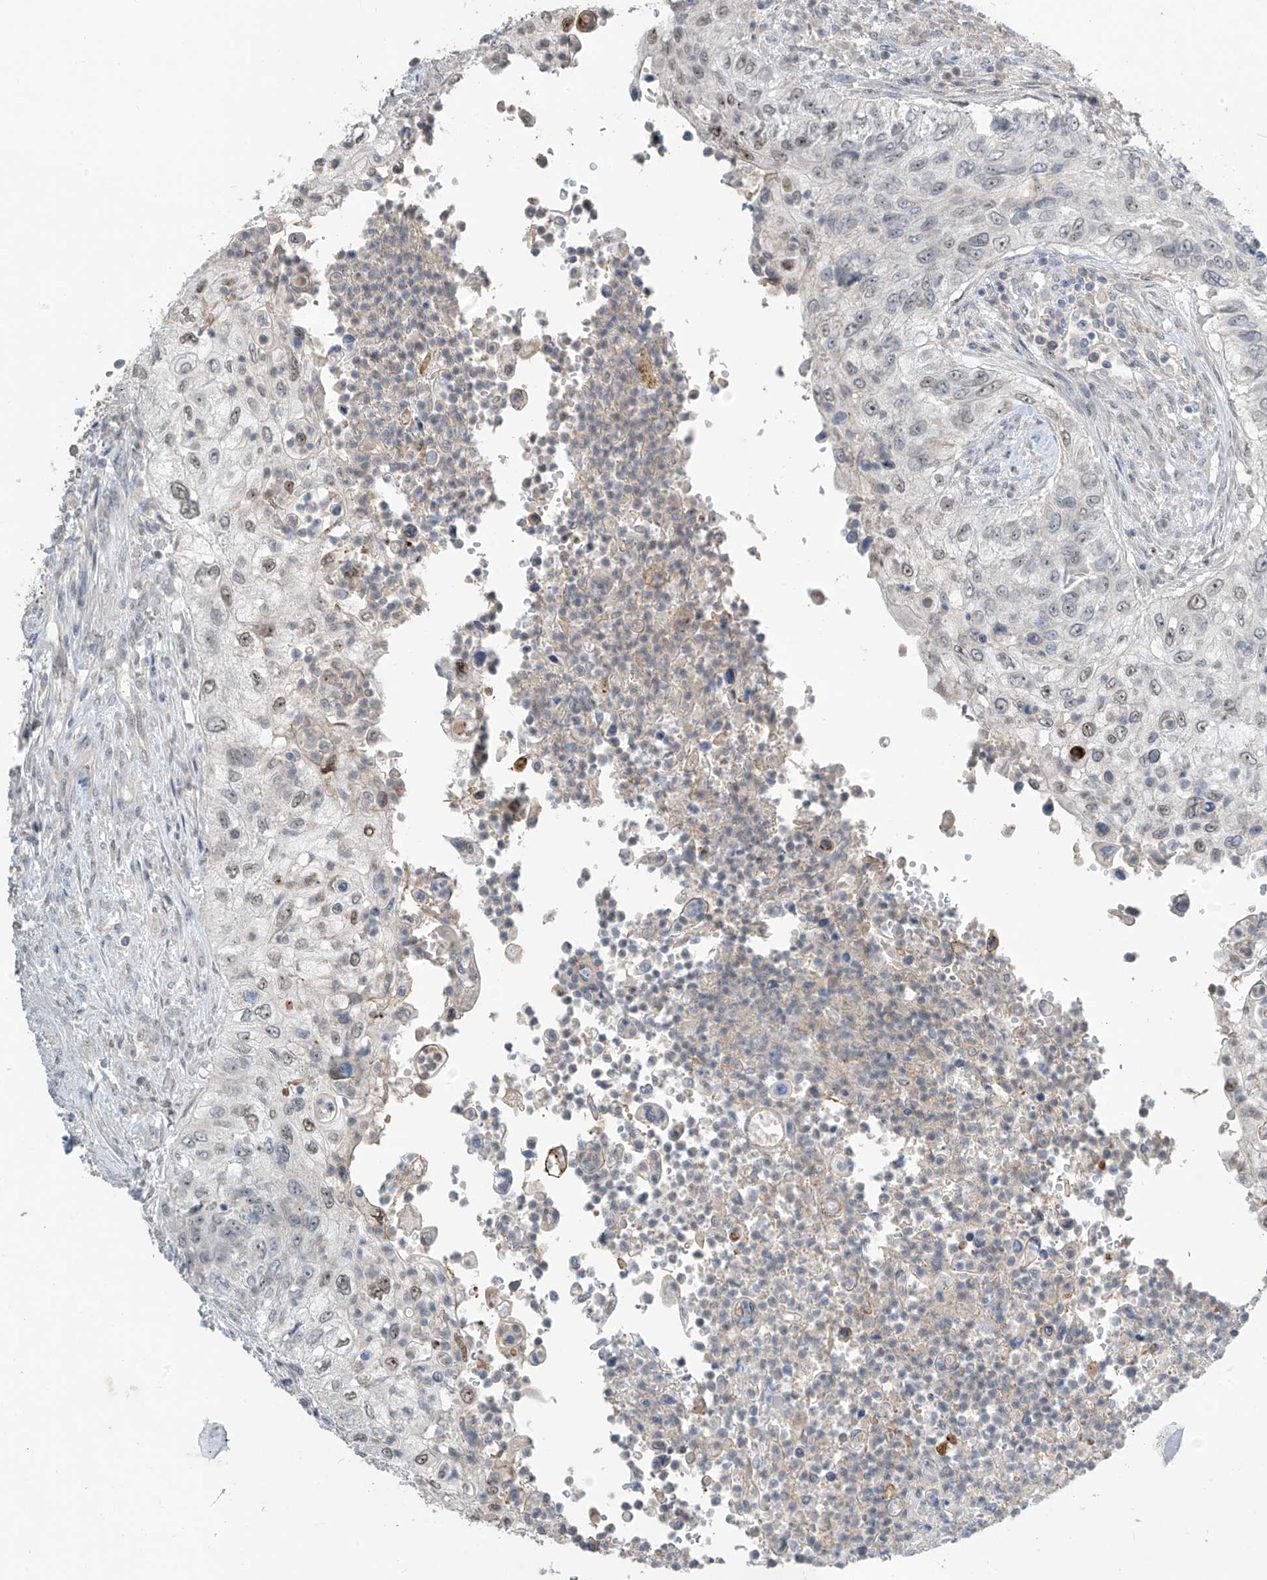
{"staining": {"intensity": "negative", "quantity": "none", "location": "none"}, "tissue": "urothelial cancer", "cell_type": "Tumor cells", "image_type": "cancer", "snomed": [{"axis": "morphology", "description": "Urothelial carcinoma, High grade"}, {"axis": "topography", "description": "Urinary bladder"}], "caption": "High power microscopy photomicrograph of an immunohistochemistry (IHC) image of high-grade urothelial carcinoma, revealing no significant positivity in tumor cells.", "gene": "METAP1D", "patient": {"sex": "female", "age": 60}}